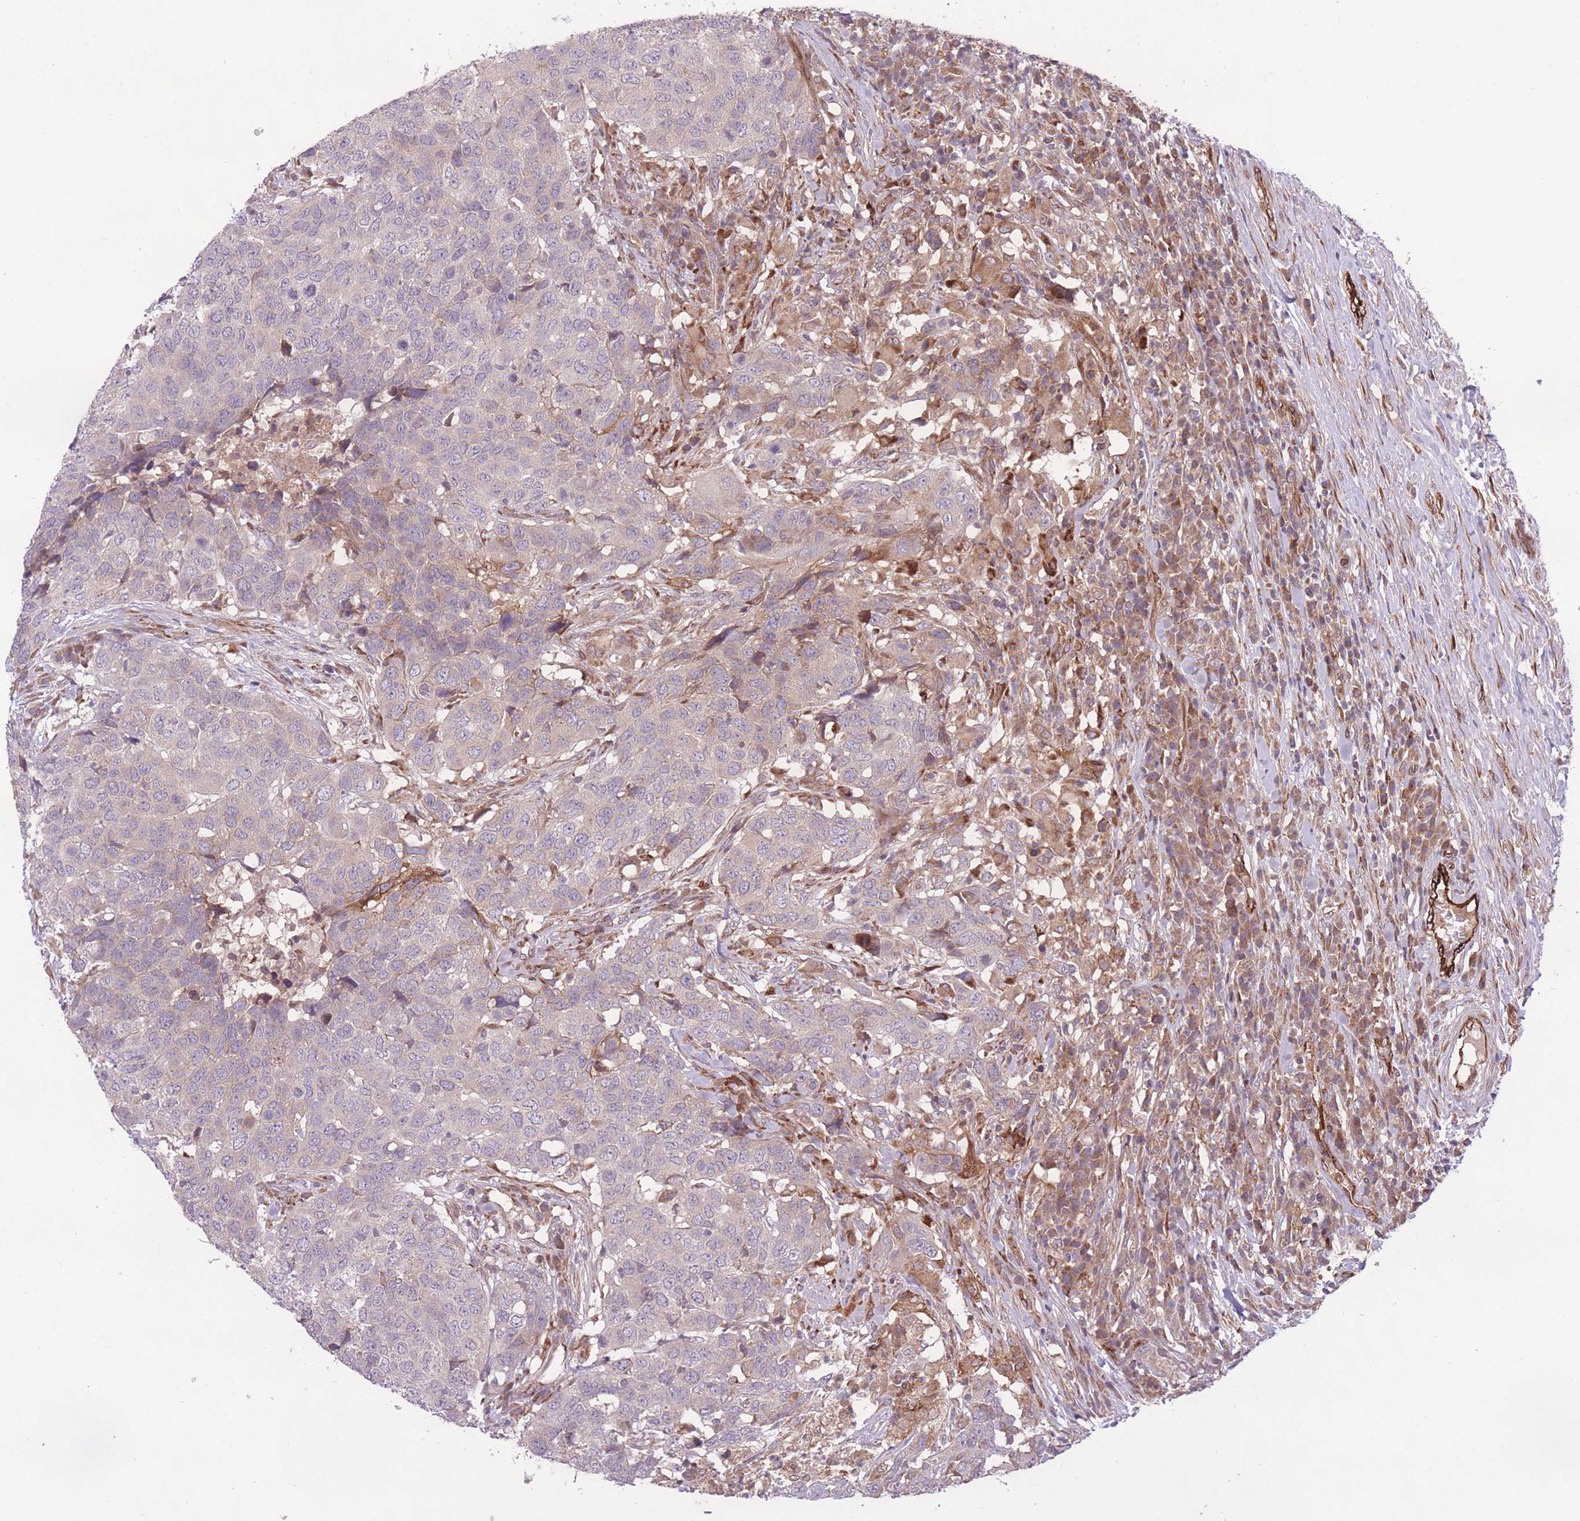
{"staining": {"intensity": "weak", "quantity": "<25%", "location": "cytoplasmic/membranous"}, "tissue": "head and neck cancer", "cell_type": "Tumor cells", "image_type": "cancer", "snomed": [{"axis": "morphology", "description": "Normal tissue, NOS"}, {"axis": "morphology", "description": "Squamous cell carcinoma, NOS"}, {"axis": "topography", "description": "Skeletal muscle"}, {"axis": "topography", "description": "Vascular tissue"}, {"axis": "topography", "description": "Peripheral nerve tissue"}, {"axis": "topography", "description": "Head-Neck"}], "caption": "Protein analysis of head and neck squamous cell carcinoma exhibits no significant staining in tumor cells. (DAB (3,3'-diaminobenzidine) immunohistochemistry, high magnification).", "gene": "CISH", "patient": {"sex": "male", "age": 66}}